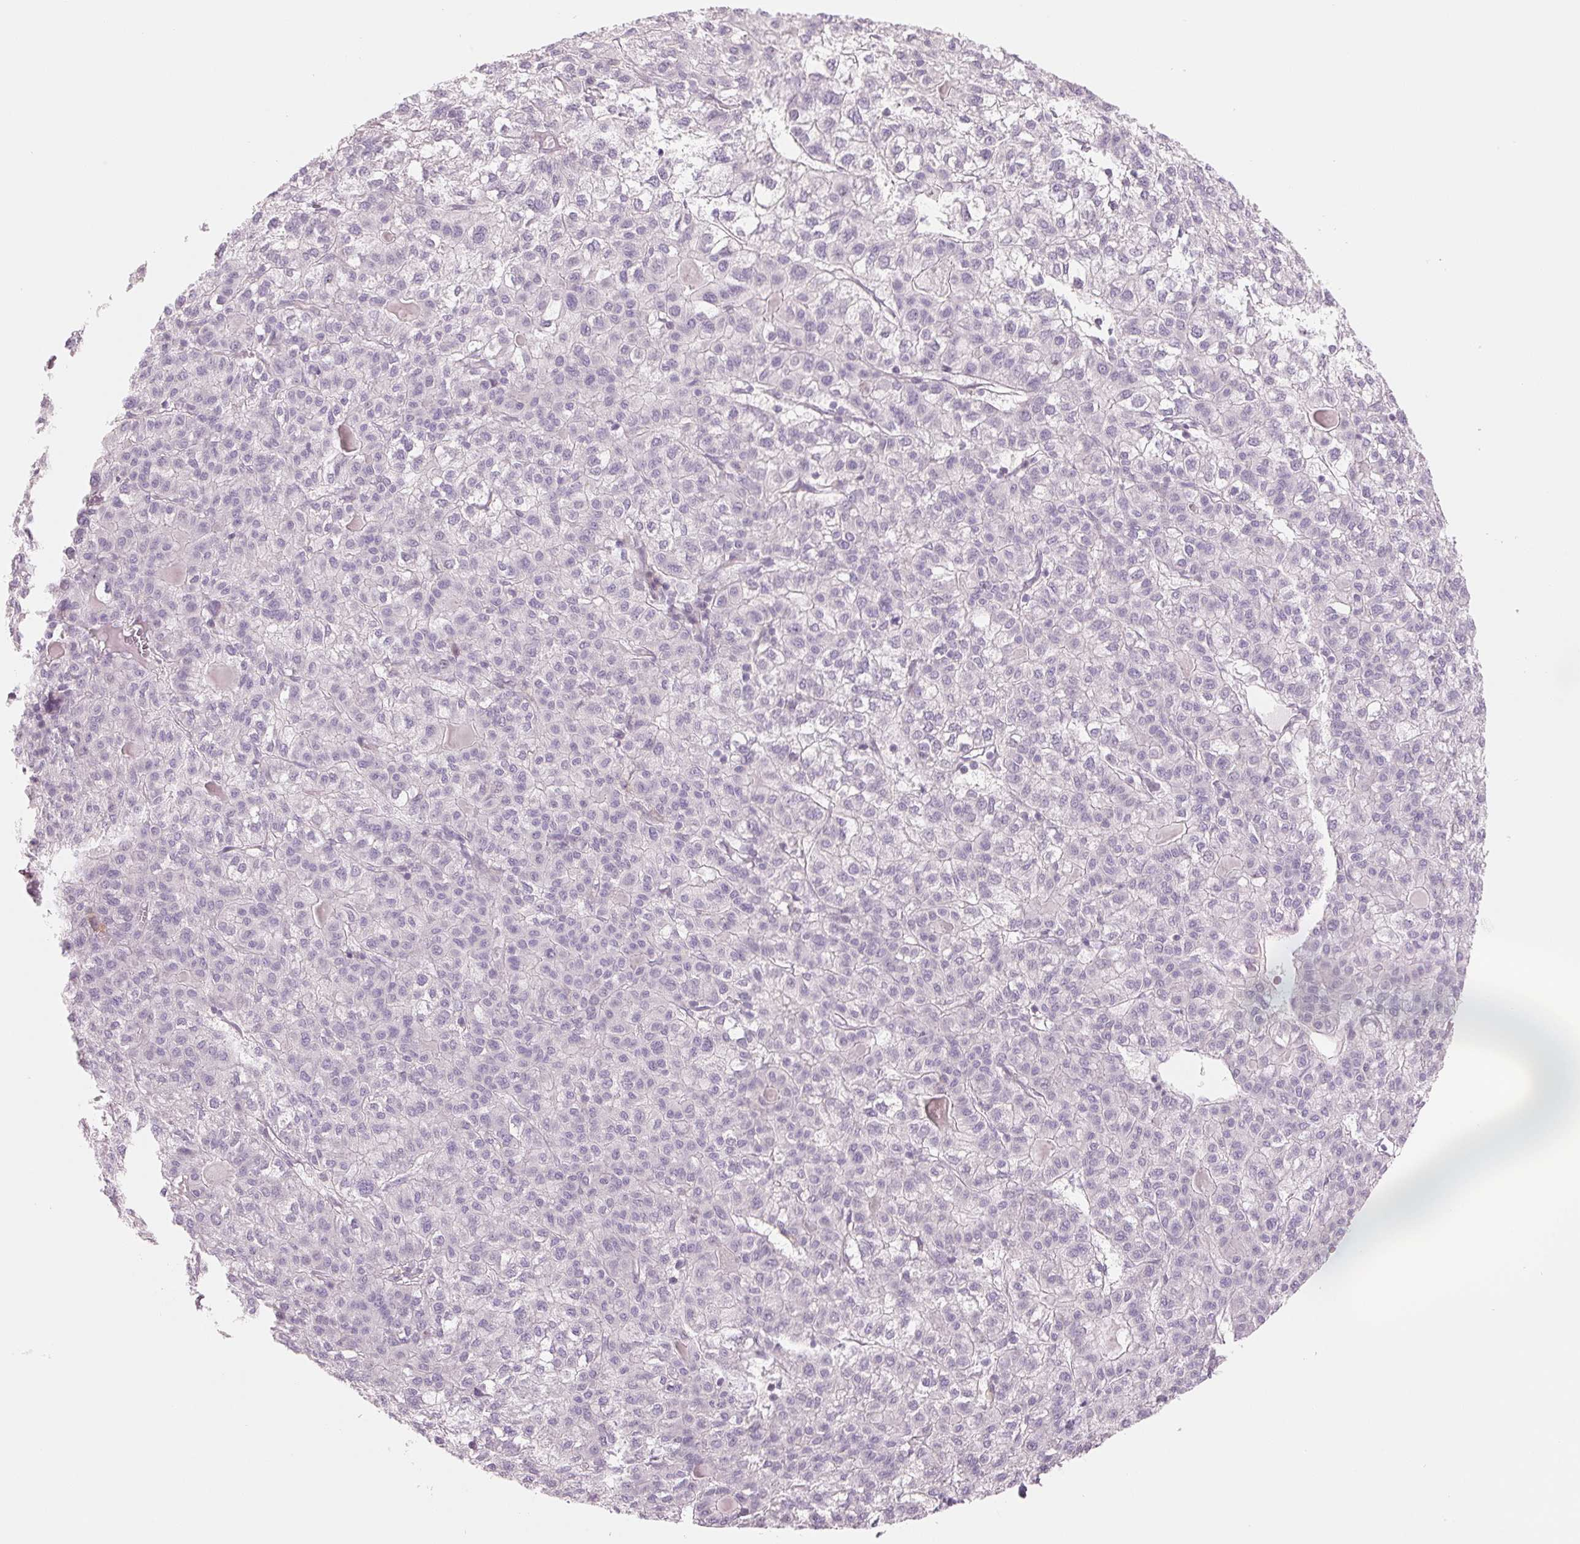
{"staining": {"intensity": "negative", "quantity": "none", "location": "none"}, "tissue": "liver cancer", "cell_type": "Tumor cells", "image_type": "cancer", "snomed": [{"axis": "morphology", "description": "Carcinoma, Hepatocellular, NOS"}, {"axis": "topography", "description": "Liver"}], "caption": "Tumor cells are negative for protein expression in human liver cancer (hepatocellular carcinoma).", "gene": "CCDC168", "patient": {"sex": "female", "age": 43}}